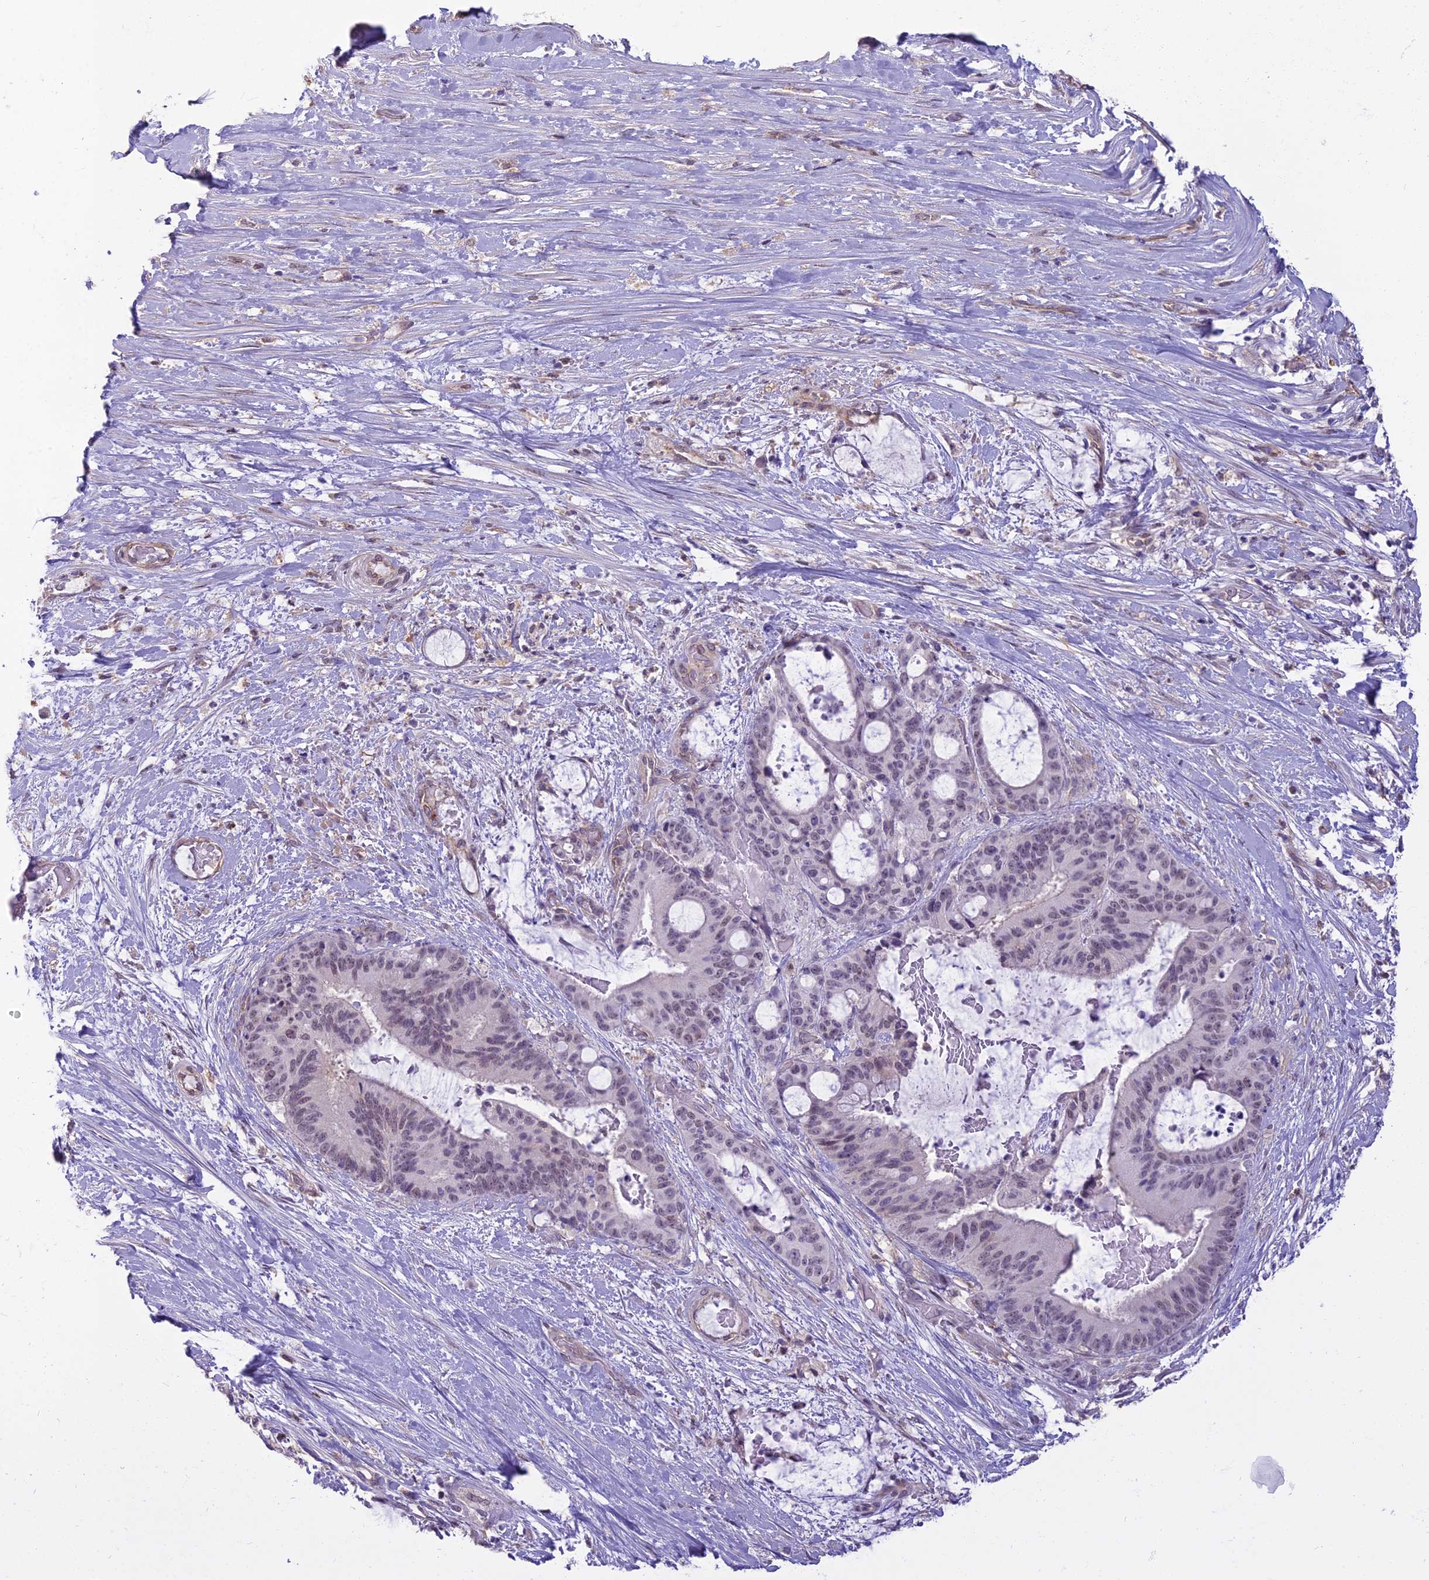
{"staining": {"intensity": "weak", "quantity": "<25%", "location": "cytoplasmic/membranous,nuclear"}, "tissue": "liver cancer", "cell_type": "Tumor cells", "image_type": "cancer", "snomed": [{"axis": "morphology", "description": "Normal tissue, NOS"}, {"axis": "morphology", "description": "Cholangiocarcinoma"}, {"axis": "topography", "description": "Liver"}, {"axis": "topography", "description": "Peripheral nerve tissue"}], "caption": "Liver cancer (cholangiocarcinoma) was stained to show a protein in brown. There is no significant positivity in tumor cells.", "gene": "BLNK", "patient": {"sex": "female", "age": 73}}